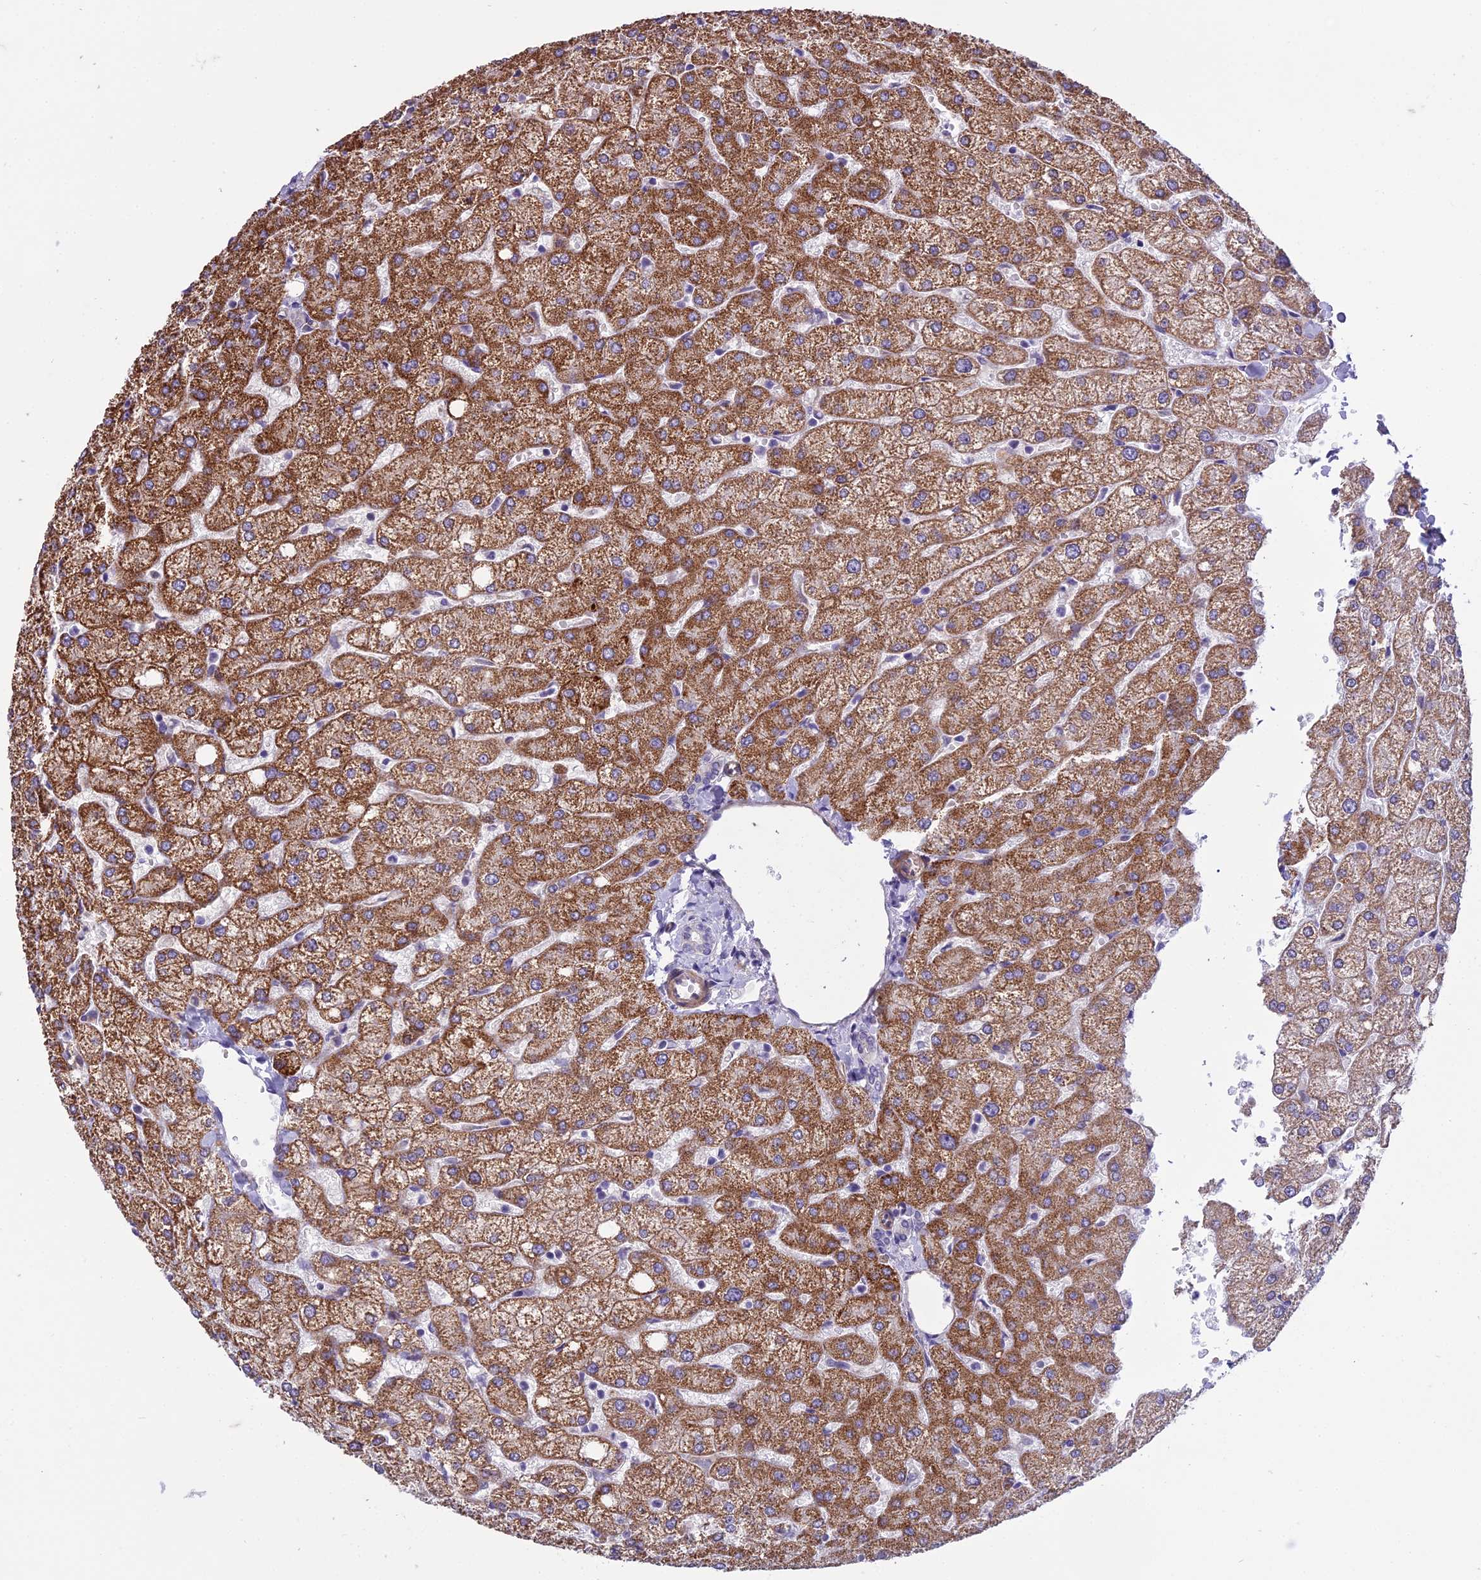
{"staining": {"intensity": "negative", "quantity": "none", "location": "none"}, "tissue": "liver", "cell_type": "Cholangiocytes", "image_type": "normal", "snomed": [{"axis": "morphology", "description": "Normal tissue, NOS"}, {"axis": "topography", "description": "Liver"}], "caption": "This is an immunohistochemistry micrograph of normal liver. There is no expression in cholangiocytes.", "gene": "DUS2", "patient": {"sex": "female", "age": 54}}